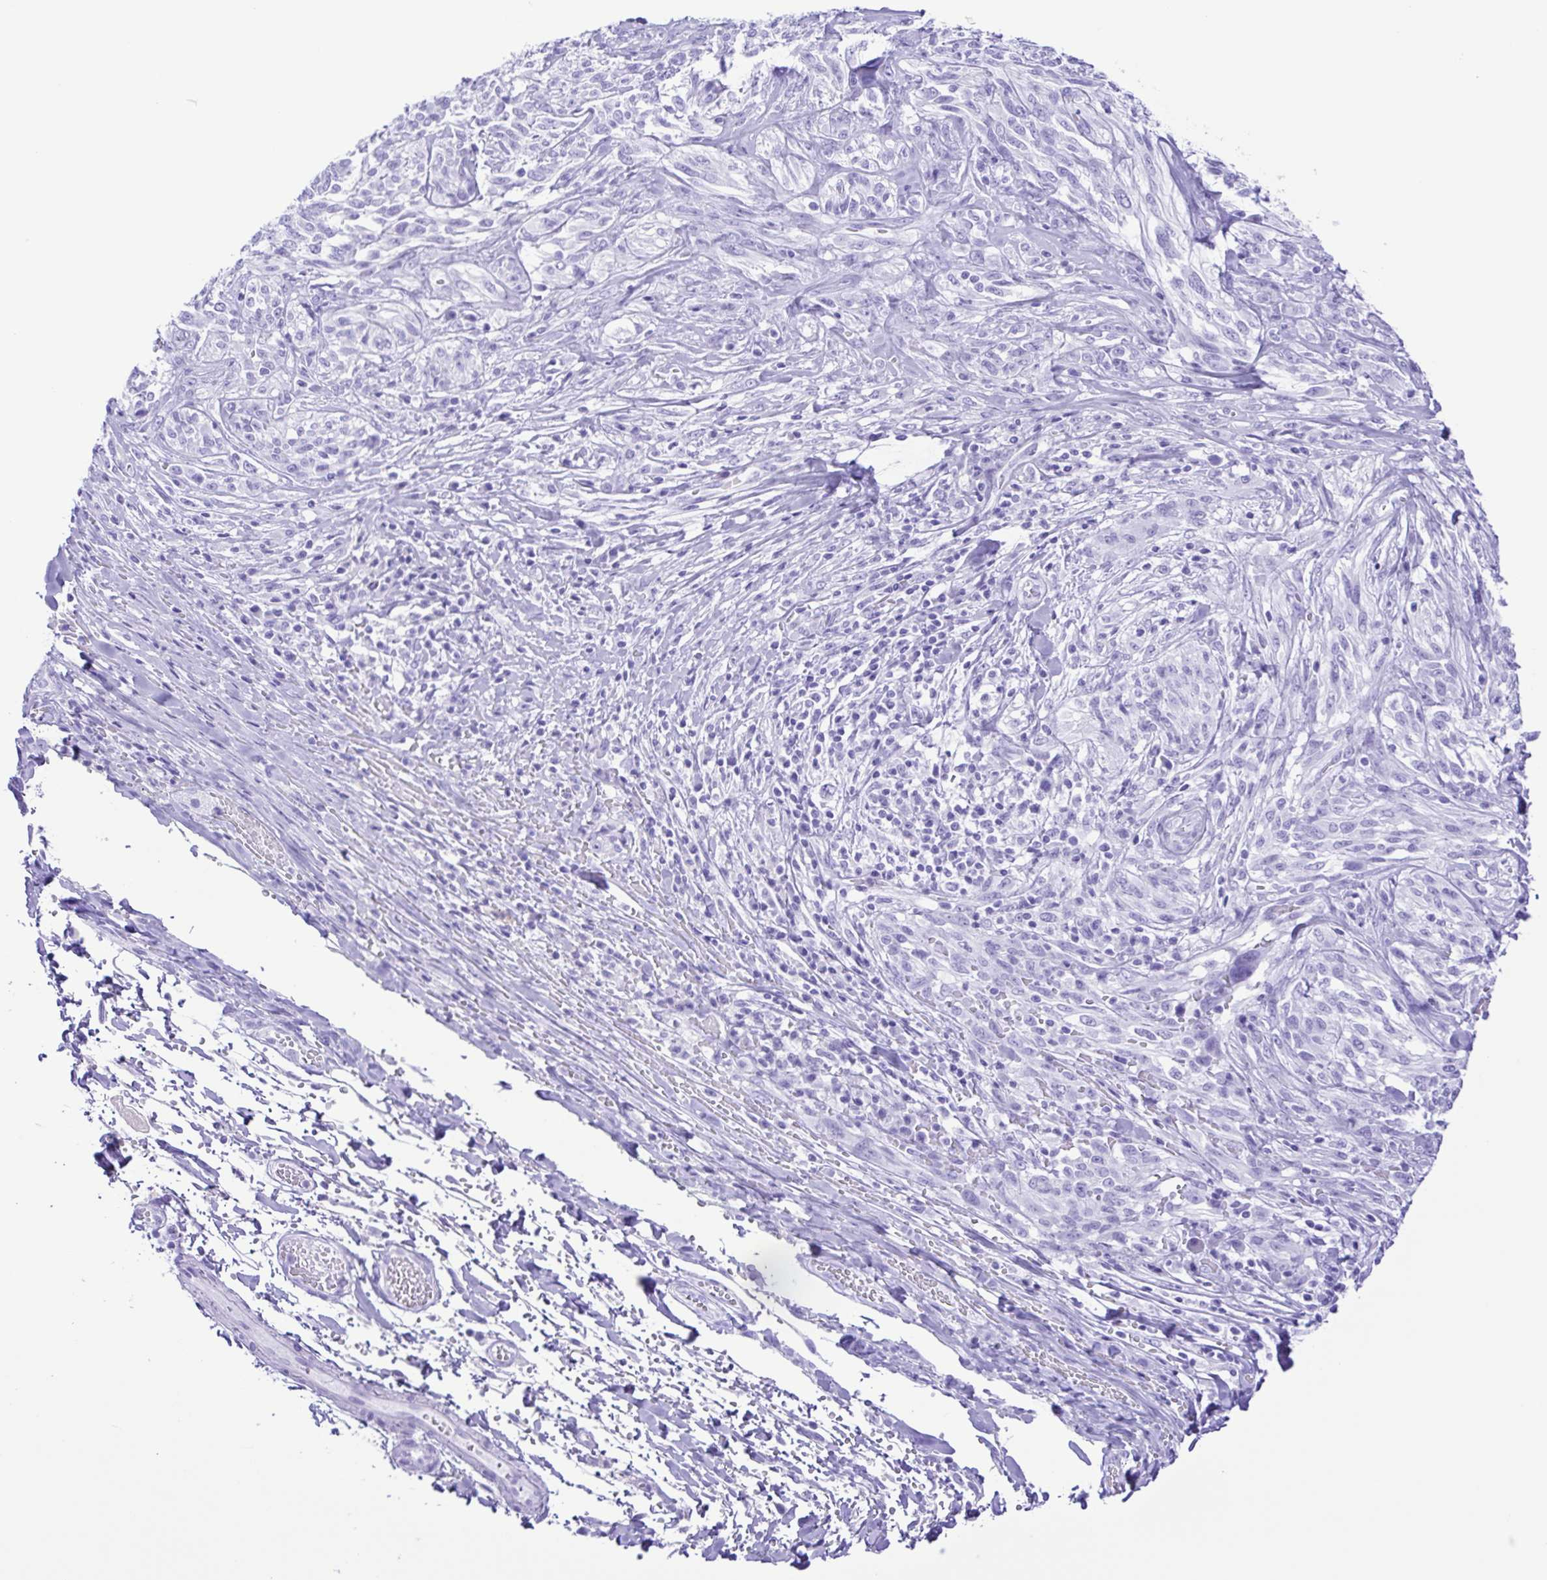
{"staining": {"intensity": "negative", "quantity": "none", "location": "none"}, "tissue": "melanoma", "cell_type": "Tumor cells", "image_type": "cancer", "snomed": [{"axis": "morphology", "description": "Malignant melanoma, NOS"}, {"axis": "topography", "description": "Skin"}], "caption": "High power microscopy histopathology image of an immunohistochemistry (IHC) histopathology image of melanoma, revealing no significant staining in tumor cells.", "gene": "ERP27", "patient": {"sex": "female", "age": 91}}